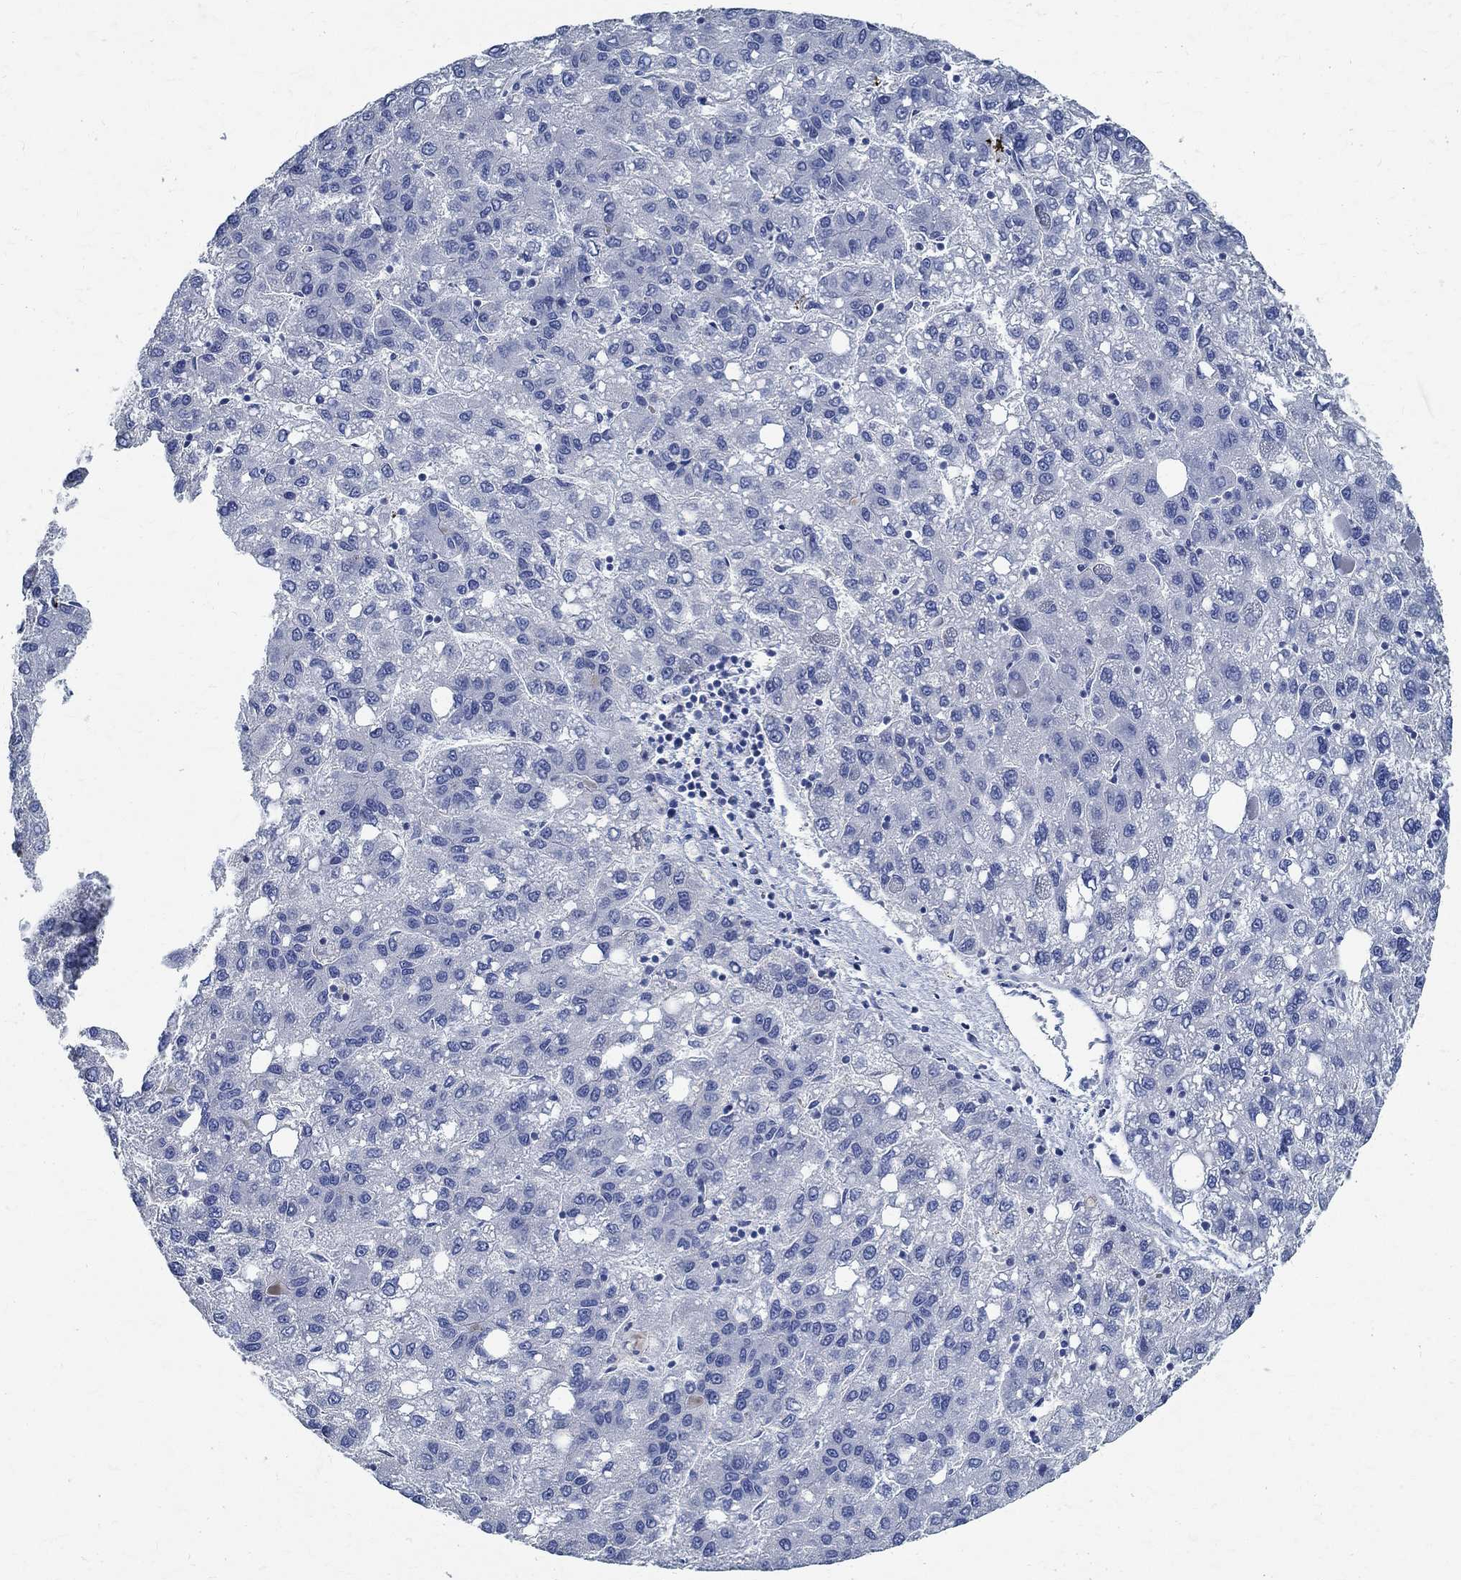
{"staining": {"intensity": "negative", "quantity": "none", "location": "none"}, "tissue": "liver cancer", "cell_type": "Tumor cells", "image_type": "cancer", "snomed": [{"axis": "morphology", "description": "Carcinoma, Hepatocellular, NOS"}, {"axis": "topography", "description": "Liver"}], "caption": "This micrograph is of liver hepatocellular carcinoma stained with immunohistochemistry to label a protein in brown with the nuclei are counter-stained blue. There is no expression in tumor cells.", "gene": "PRX", "patient": {"sex": "female", "age": 82}}